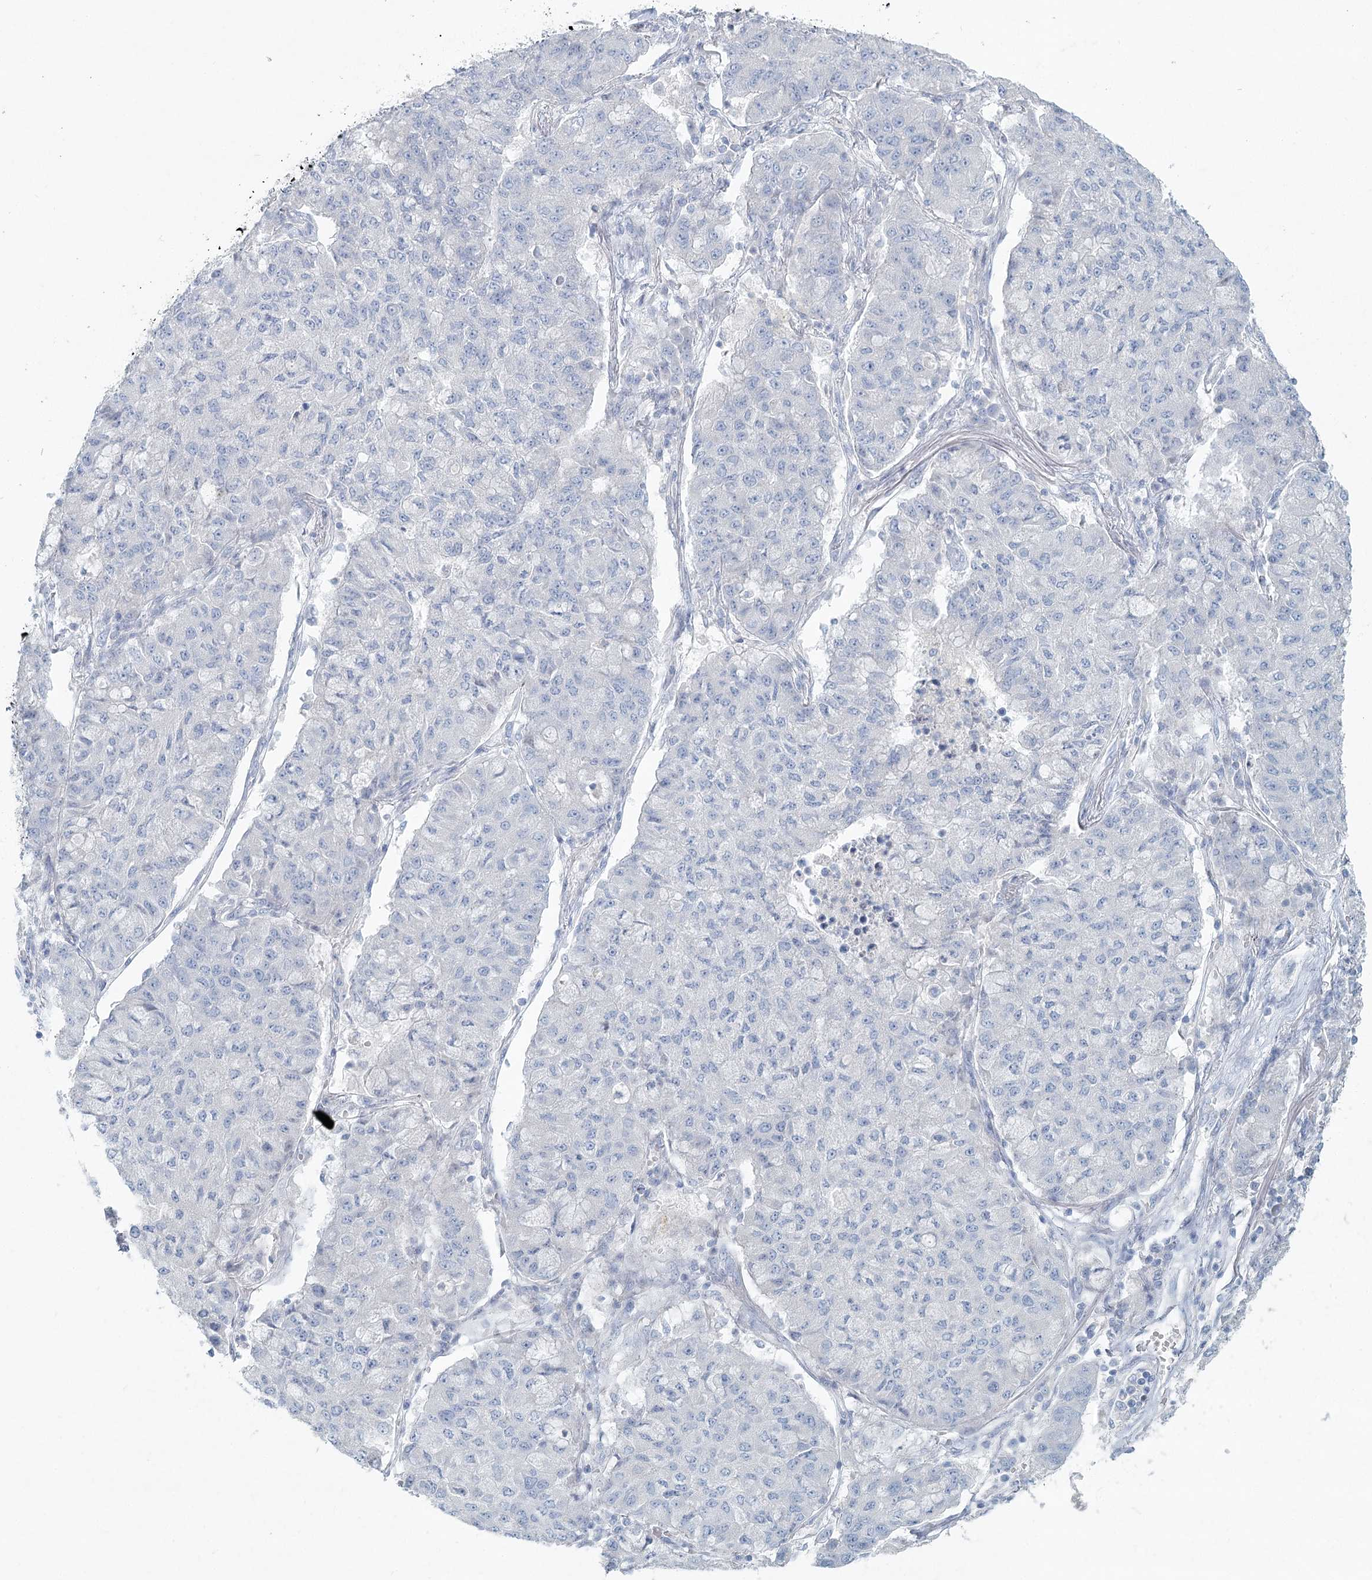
{"staining": {"intensity": "negative", "quantity": "none", "location": "none"}, "tissue": "lung cancer", "cell_type": "Tumor cells", "image_type": "cancer", "snomed": [{"axis": "morphology", "description": "Squamous cell carcinoma, NOS"}, {"axis": "topography", "description": "Lung"}], "caption": "Immunohistochemistry (IHC) photomicrograph of human squamous cell carcinoma (lung) stained for a protein (brown), which exhibits no expression in tumor cells. (Stains: DAB immunohistochemistry with hematoxylin counter stain, Microscopy: brightfield microscopy at high magnification).", "gene": "LRP2BP", "patient": {"sex": "male", "age": 74}}